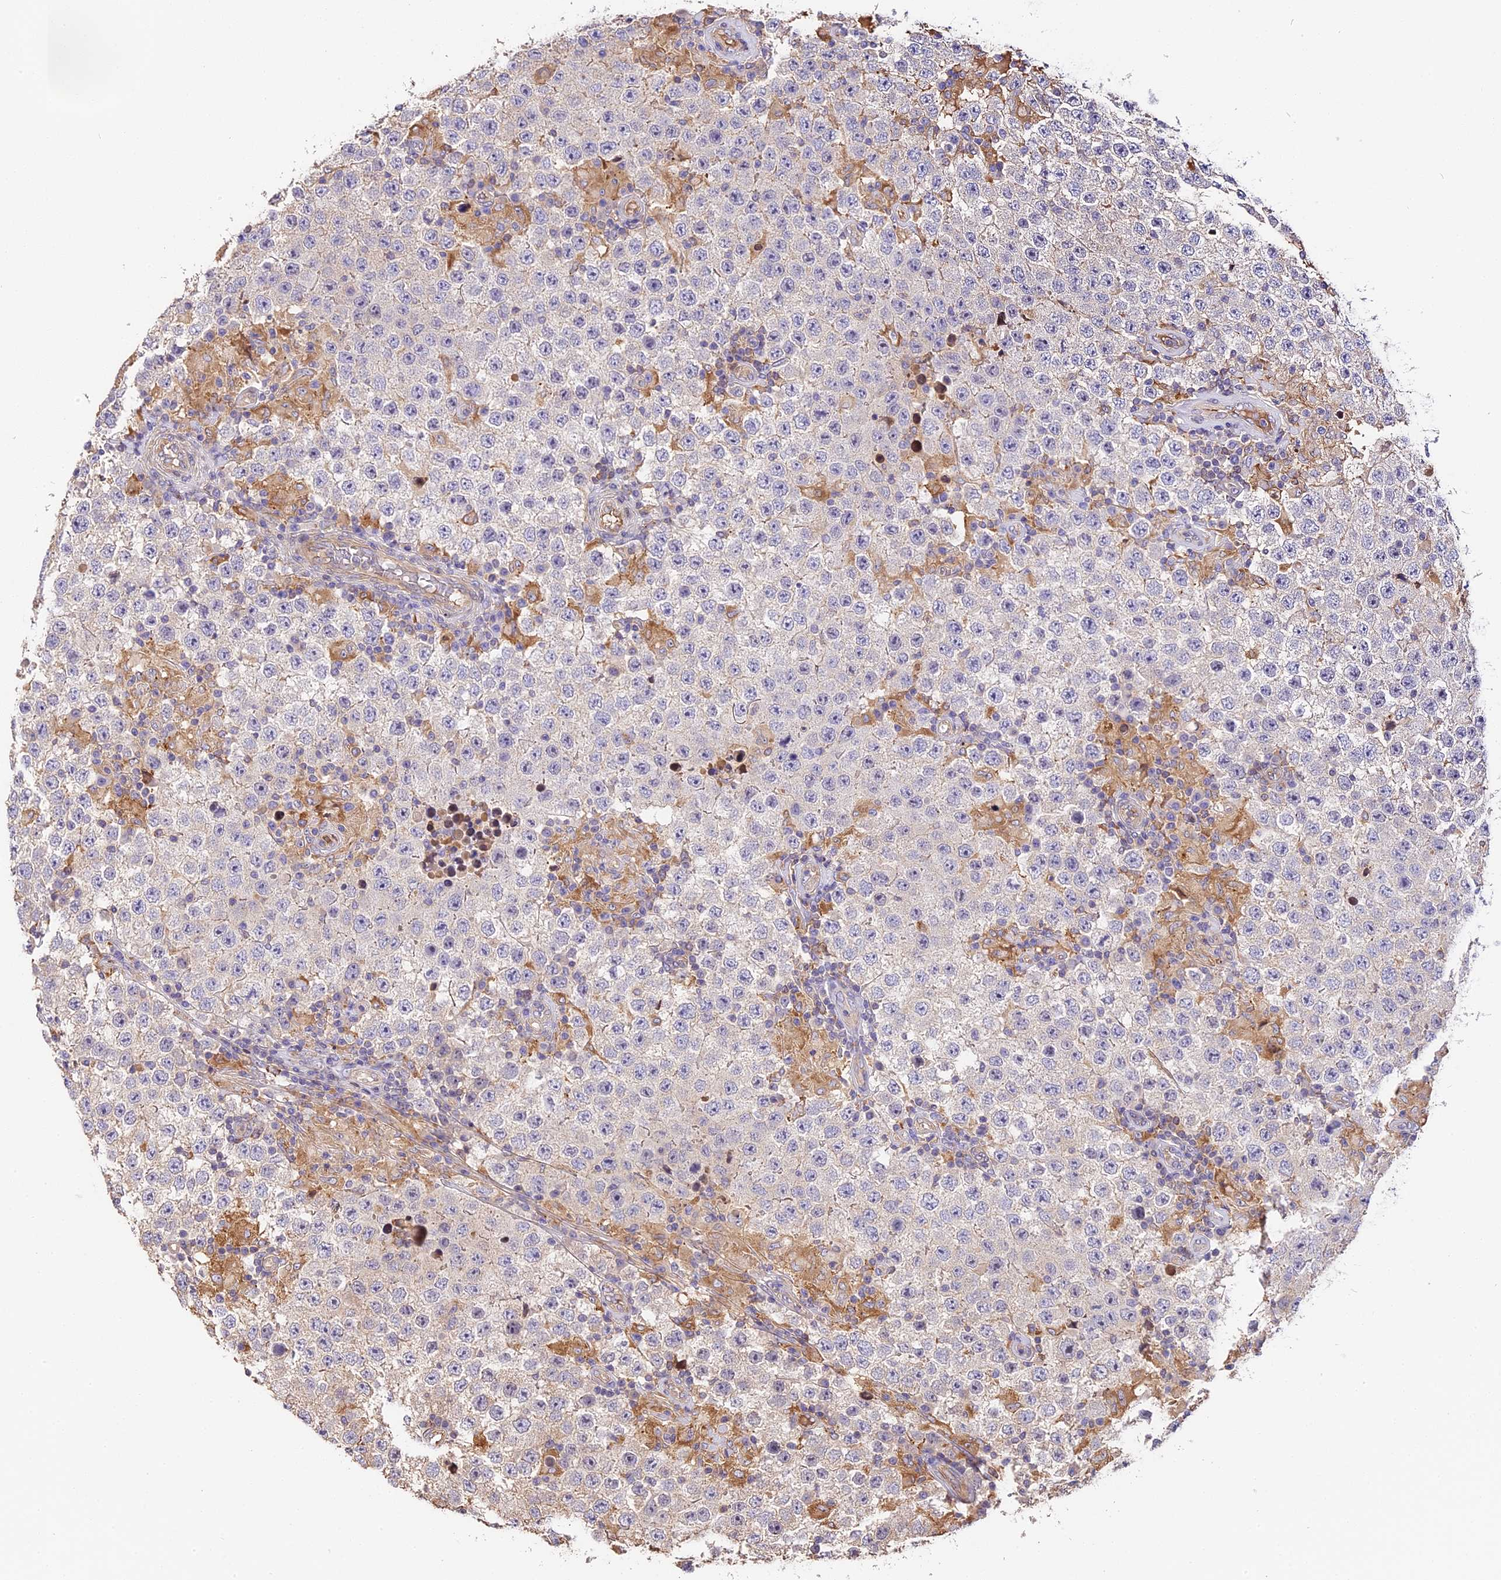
{"staining": {"intensity": "negative", "quantity": "none", "location": "none"}, "tissue": "testis cancer", "cell_type": "Tumor cells", "image_type": "cancer", "snomed": [{"axis": "morphology", "description": "Normal tissue, NOS"}, {"axis": "morphology", "description": "Urothelial carcinoma, High grade"}, {"axis": "morphology", "description": "Seminoma, NOS"}, {"axis": "morphology", "description": "Carcinoma, Embryonal, NOS"}, {"axis": "topography", "description": "Urinary bladder"}, {"axis": "topography", "description": "Testis"}], "caption": "Human testis cancer (seminoma) stained for a protein using IHC demonstrates no expression in tumor cells.", "gene": "ARHGAP17", "patient": {"sex": "male", "age": 41}}